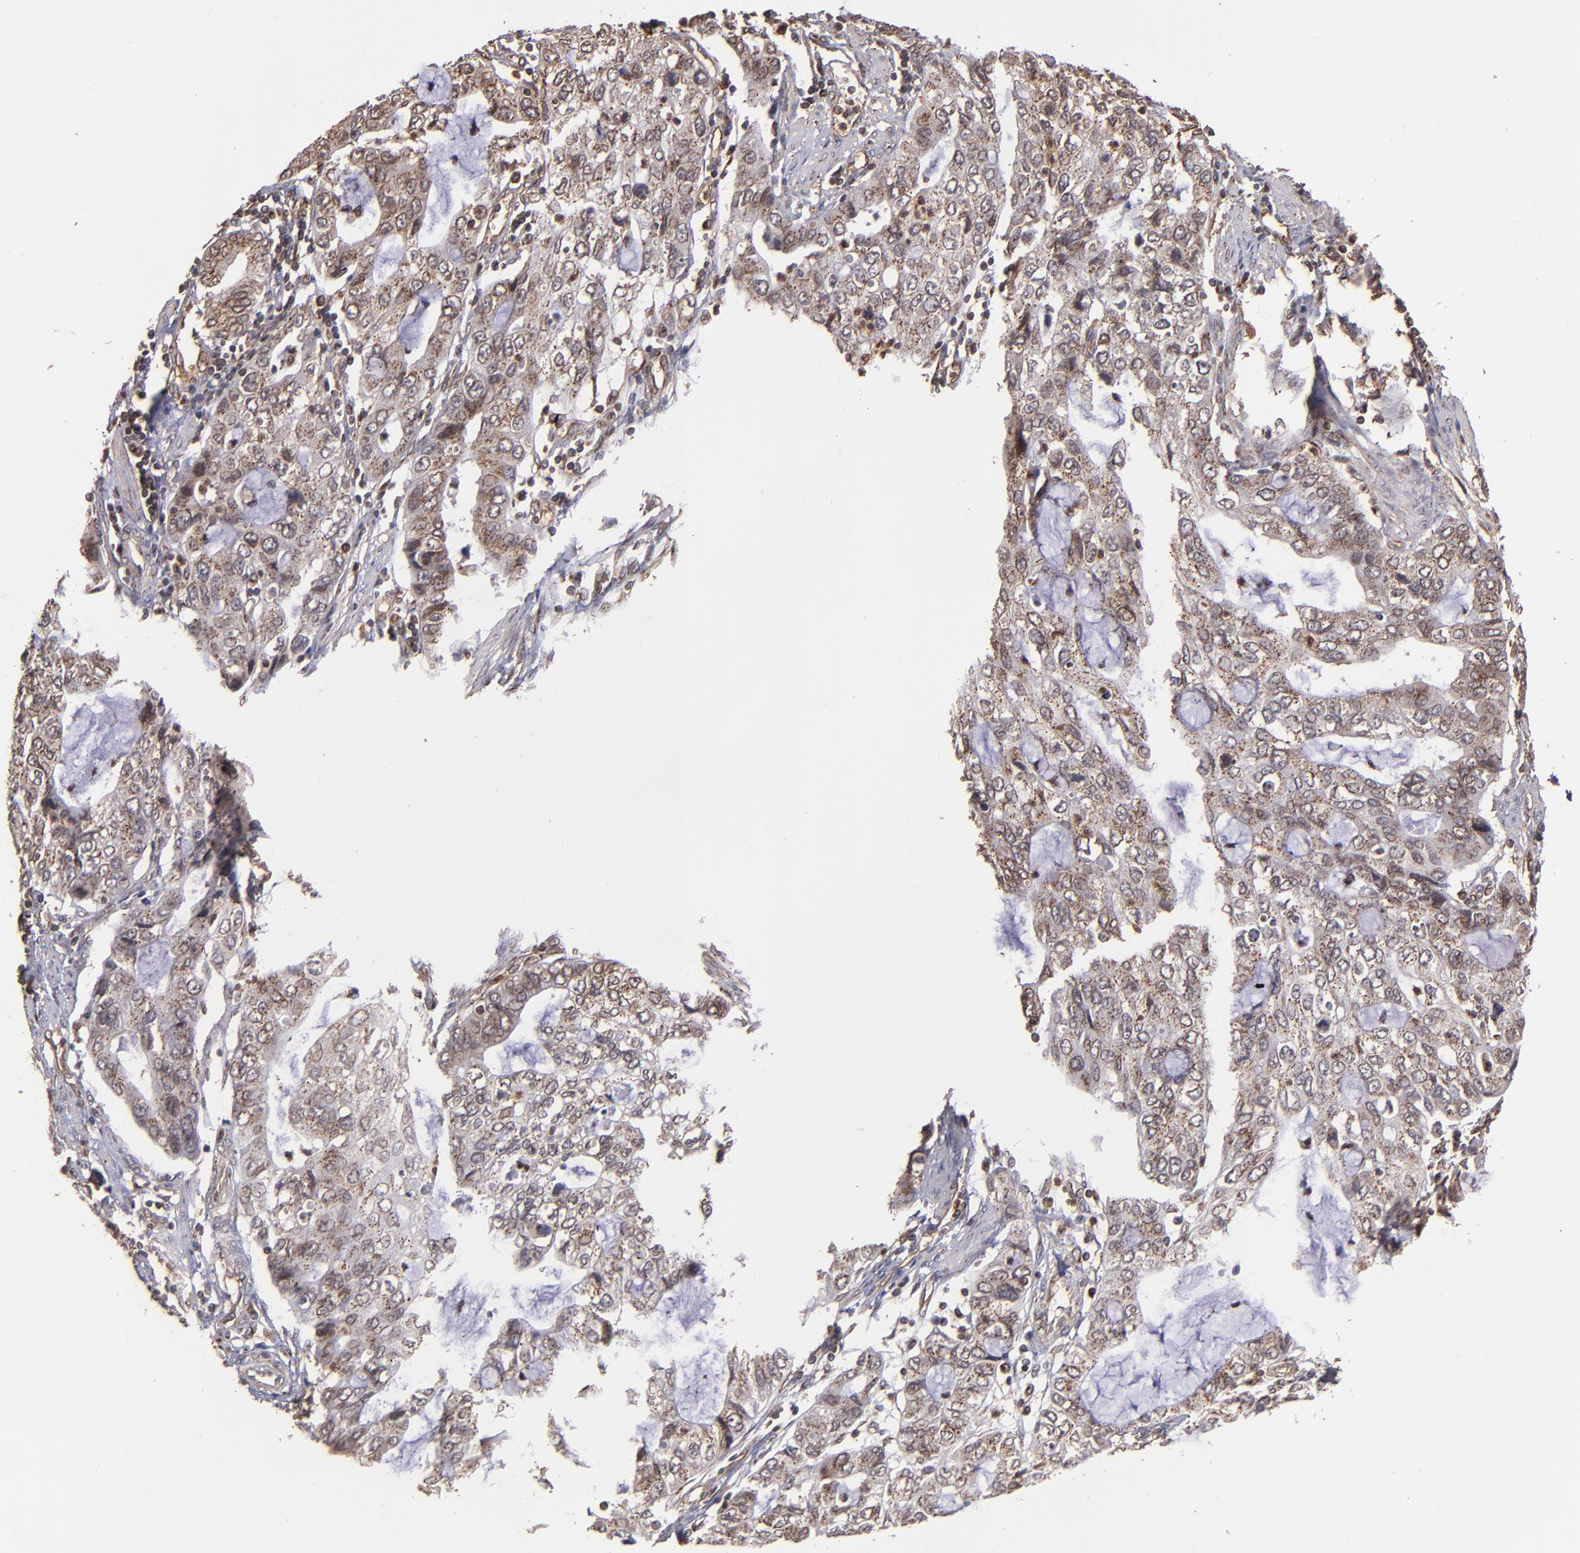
{"staining": {"intensity": "weak", "quantity": "25%-75%", "location": "cytoplasmic/membranous"}, "tissue": "stomach cancer", "cell_type": "Tumor cells", "image_type": "cancer", "snomed": [{"axis": "morphology", "description": "Adenocarcinoma, NOS"}, {"axis": "topography", "description": "Stomach, upper"}], "caption": "Protein staining of adenocarcinoma (stomach) tissue shows weak cytoplasmic/membranous positivity in about 25%-75% of tumor cells.", "gene": "TRIP11", "patient": {"sex": "female", "age": 52}}